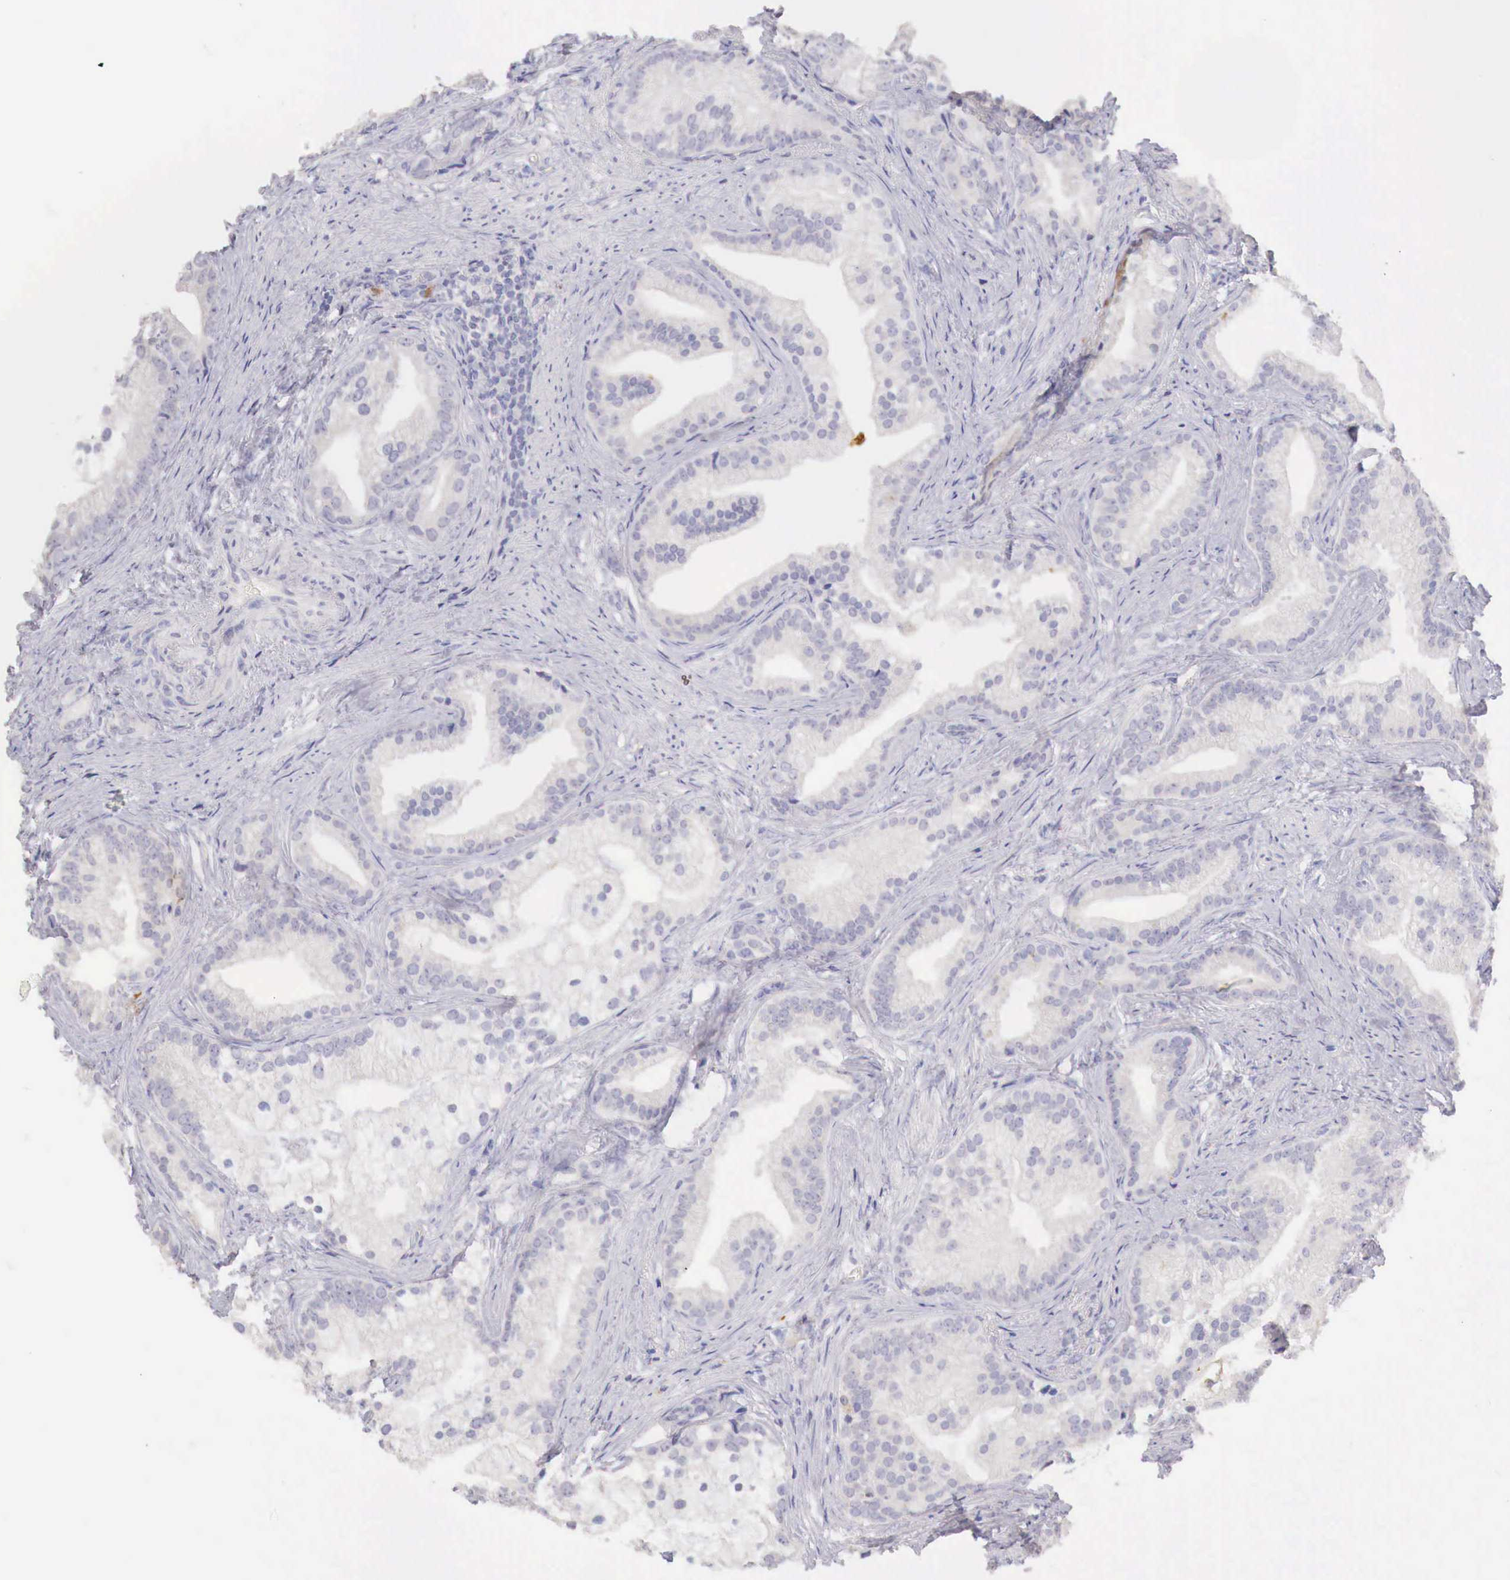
{"staining": {"intensity": "negative", "quantity": "none", "location": "none"}, "tissue": "prostate cancer", "cell_type": "Tumor cells", "image_type": "cancer", "snomed": [{"axis": "morphology", "description": "Adenocarcinoma, Low grade"}, {"axis": "topography", "description": "Prostate"}], "caption": "An image of prostate low-grade adenocarcinoma stained for a protein reveals no brown staining in tumor cells. Brightfield microscopy of immunohistochemistry stained with DAB (brown) and hematoxylin (blue), captured at high magnification.", "gene": "ITIH6", "patient": {"sex": "male", "age": 71}}